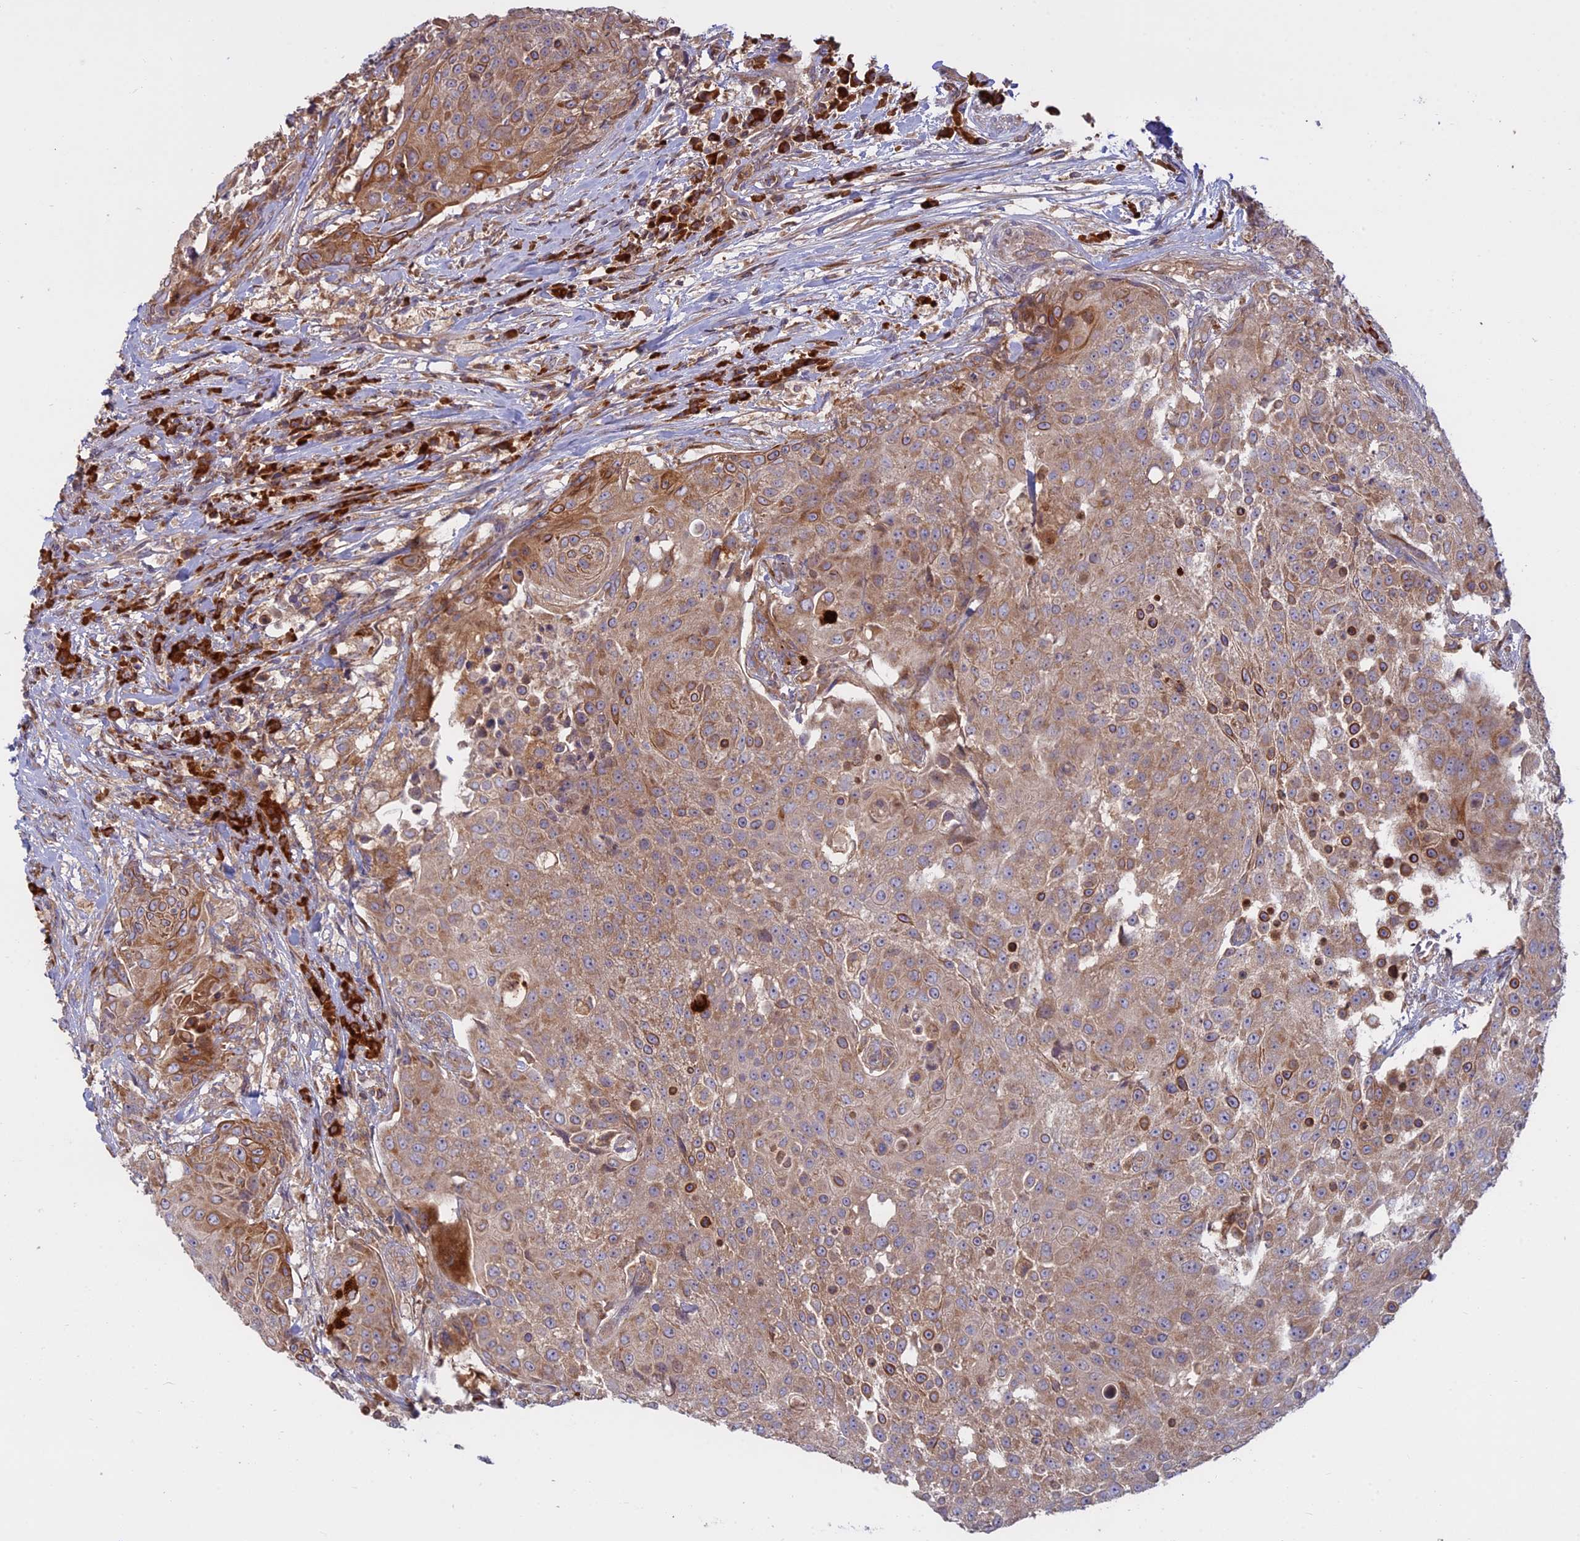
{"staining": {"intensity": "moderate", "quantity": ">75%", "location": "cytoplasmic/membranous"}, "tissue": "urothelial cancer", "cell_type": "Tumor cells", "image_type": "cancer", "snomed": [{"axis": "morphology", "description": "Urothelial carcinoma, High grade"}, {"axis": "topography", "description": "Urinary bladder"}], "caption": "Tumor cells show medium levels of moderate cytoplasmic/membranous positivity in about >75% of cells in high-grade urothelial carcinoma. (IHC, brightfield microscopy, high magnification).", "gene": "TMEM208", "patient": {"sex": "female", "age": 63}}